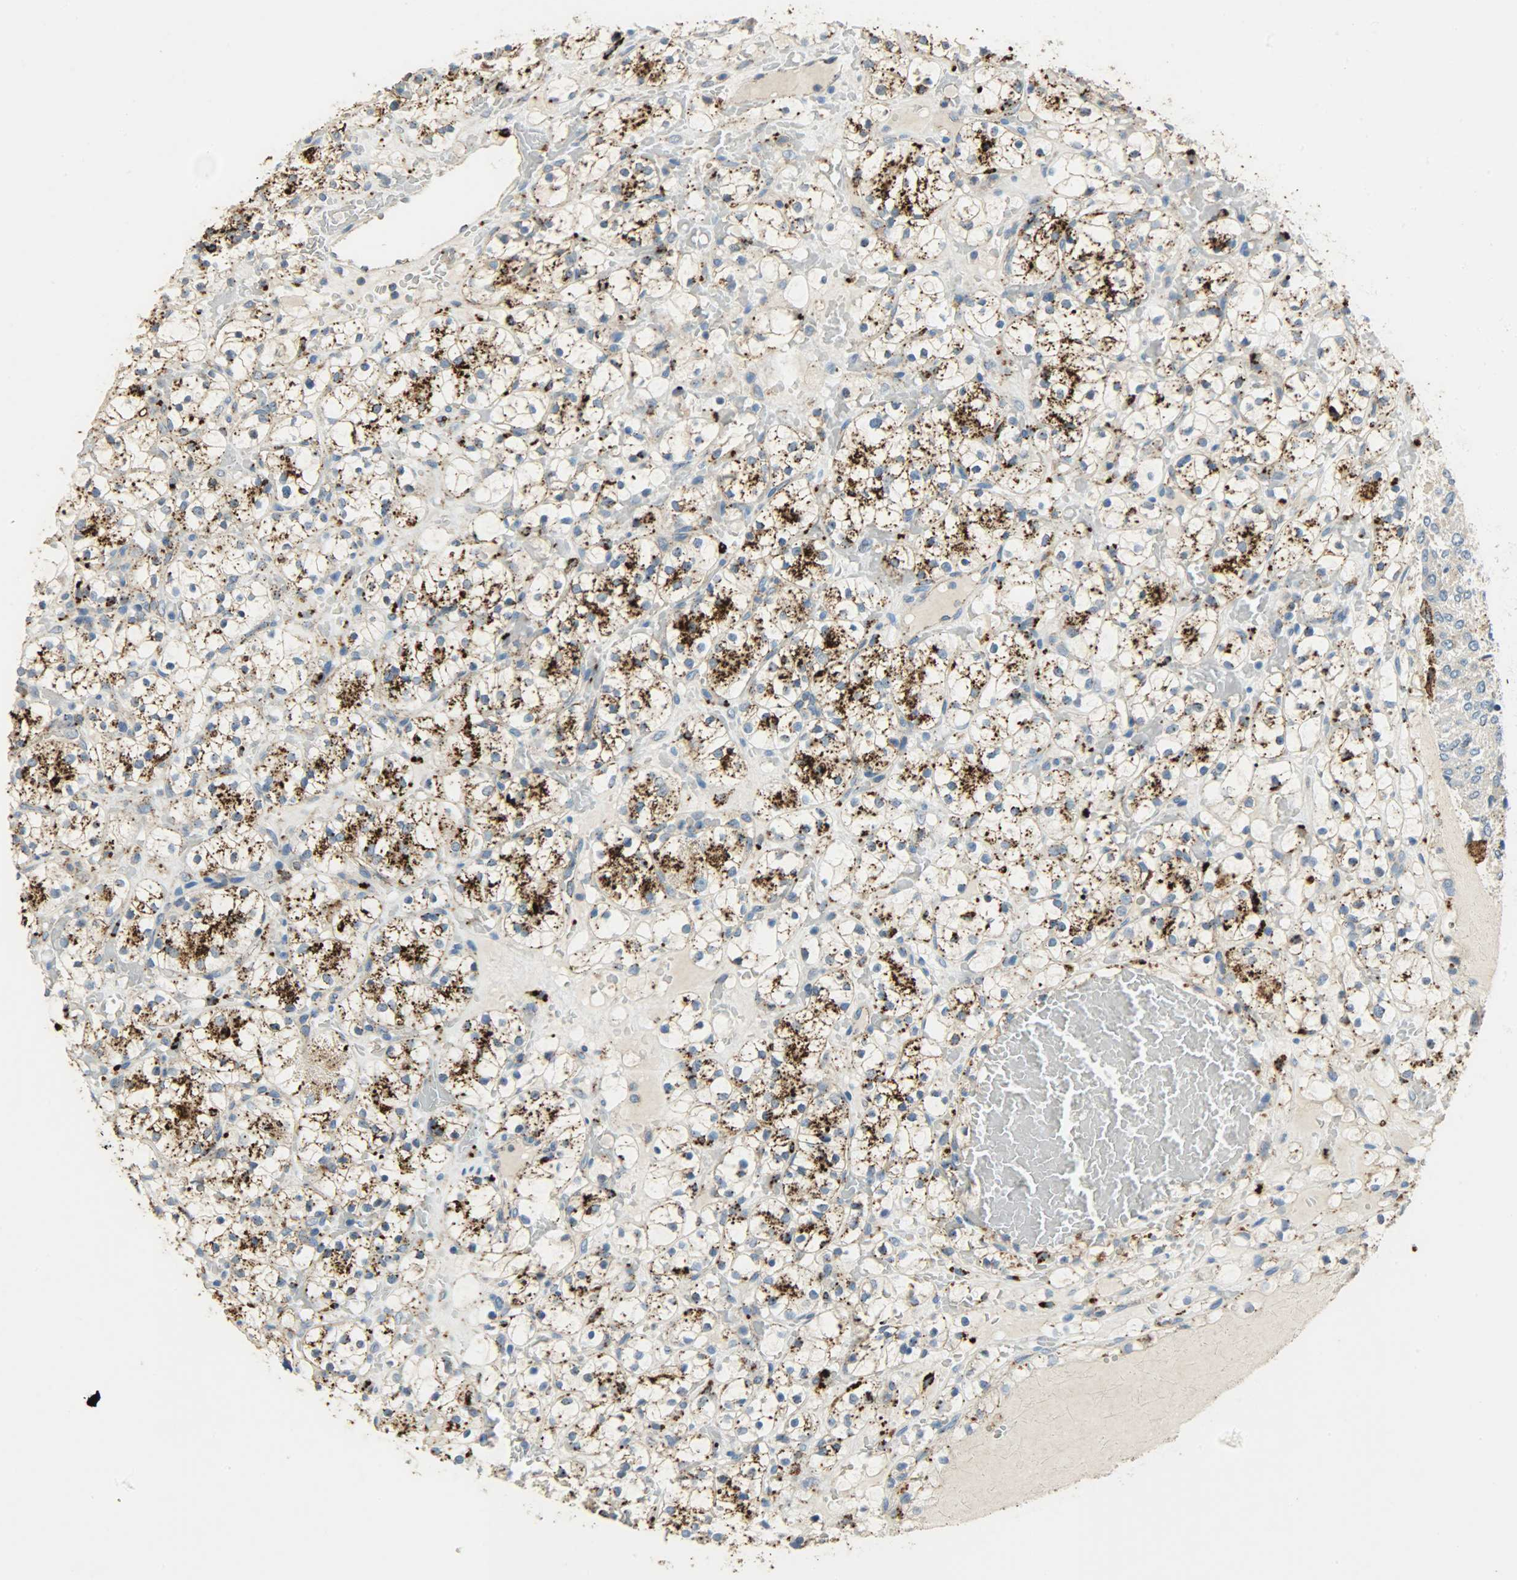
{"staining": {"intensity": "strong", "quantity": "25%-75%", "location": "cytoplasmic/membranous"}, "tissue": "renal cancer", "cell_type": "Tumor cells", "image_type": "cancer", "snomed": [{"axis": "morphology", "description": "Adenocarcinoma, NOS"}, {"axis": "topography", "description": "Kidney"}], "caption": "DAB (3,3'-diaminobenzidine) immunohistochemical staining of renal adenocarcinoma demonstrates strong cytoplasmic/membranous protein expression in approximately 25%-75% of tumor cells. The staining was performed using DAB (3,3'-diaminobenzidine), with brown indicating positive protein expression. Nuclei are stained blue with hematoxylin.", "gene": "ASAH1", "patient": {"sex": "female", "age": 60}}